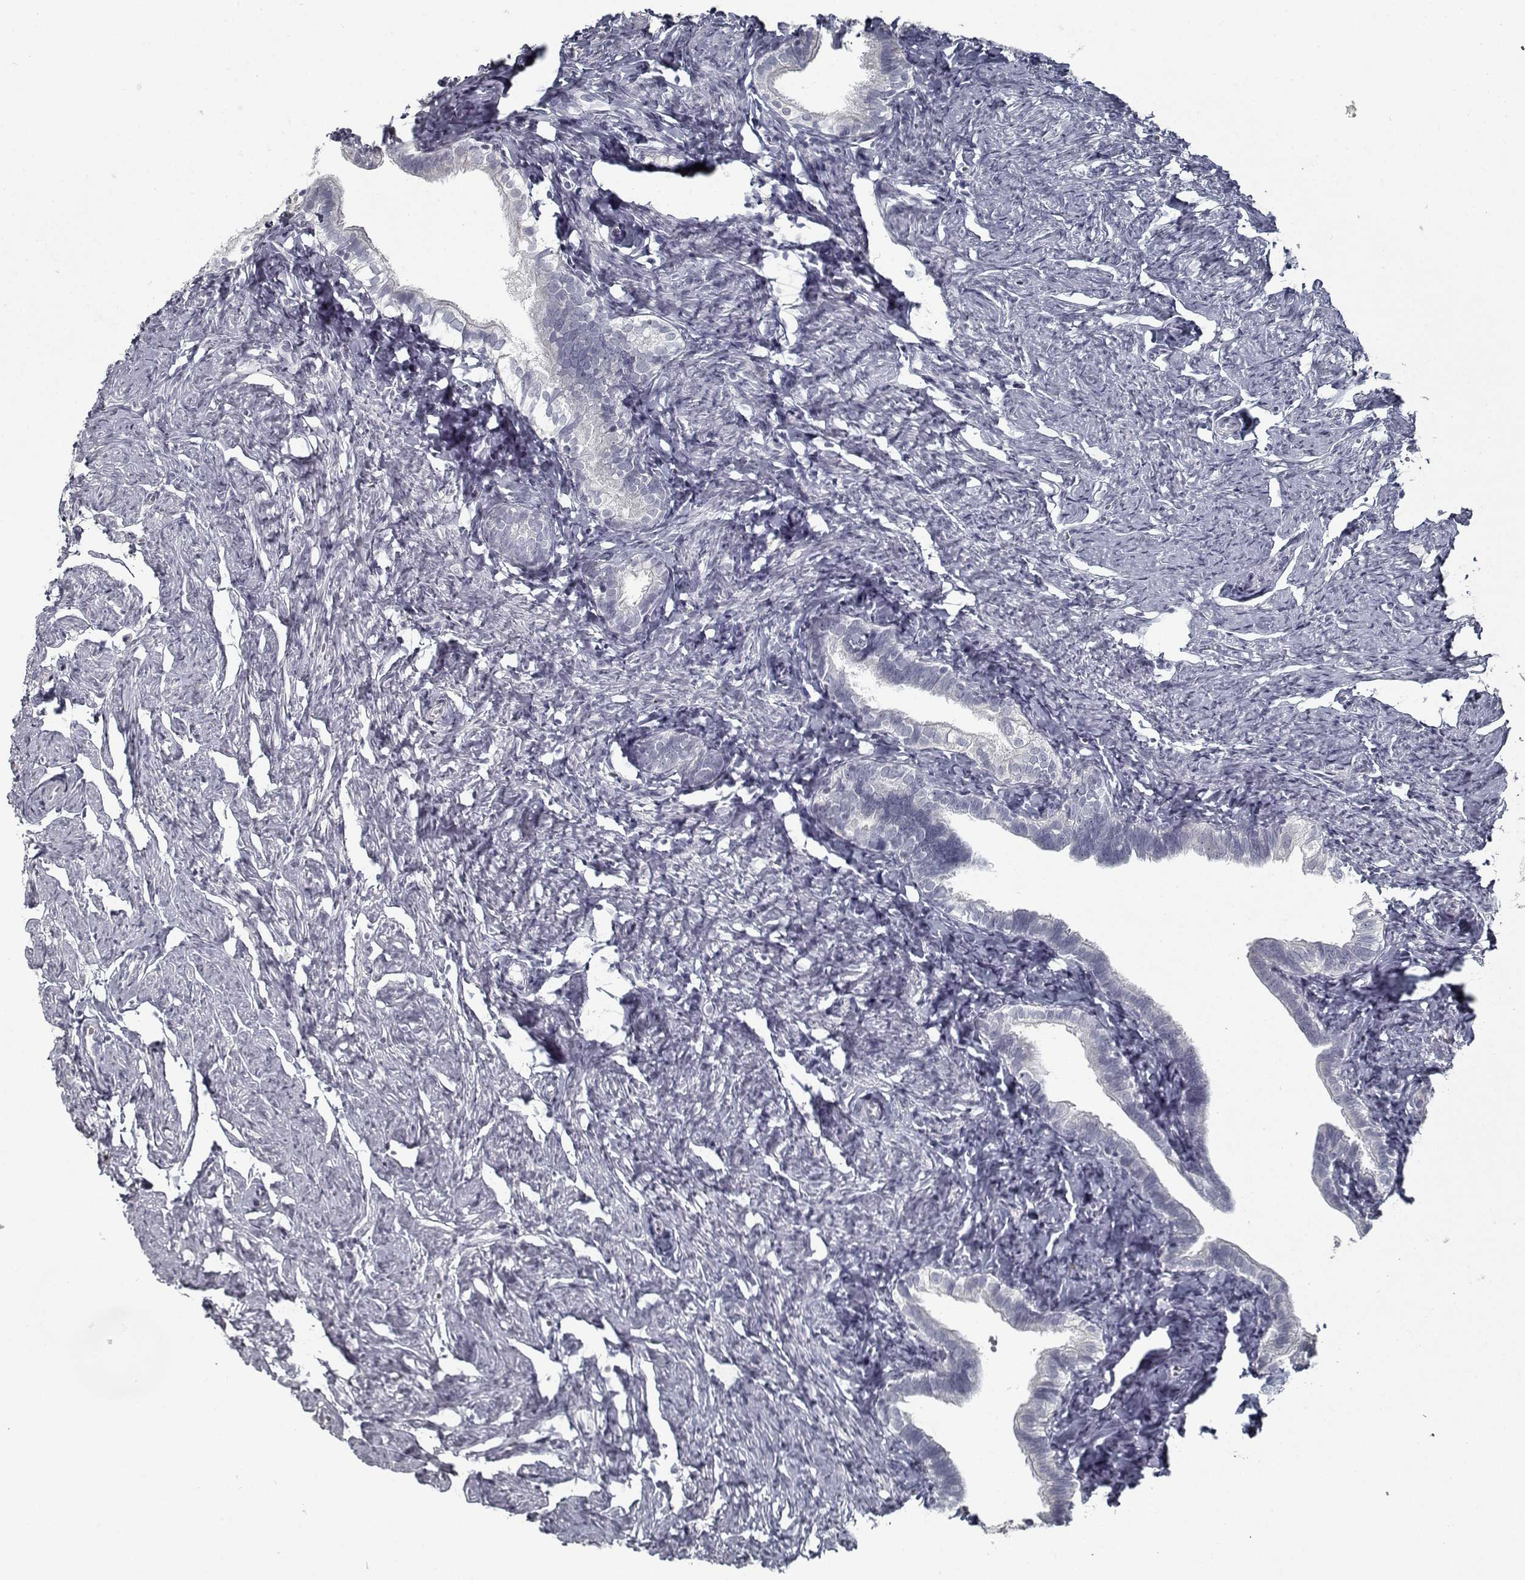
{"staining": {"intensity": "negative", "quantity": "none", "location": "none"}, "tissue": "fallopian tube", "cell_type": "Glandular cells", "image_type": "normal", "snomed": [{"axis": "morphology", "description": "Normal tissue, NOS"}, {"axis": "topography", "description": "Fallopian tube"}], "caption": "High power microscopy micrograph of an IHC image of benign fallopian tube, revealing no significant staining in glandular cells.", "gene": "GAD2", "patient": {"sex": "female", "age": 41}}